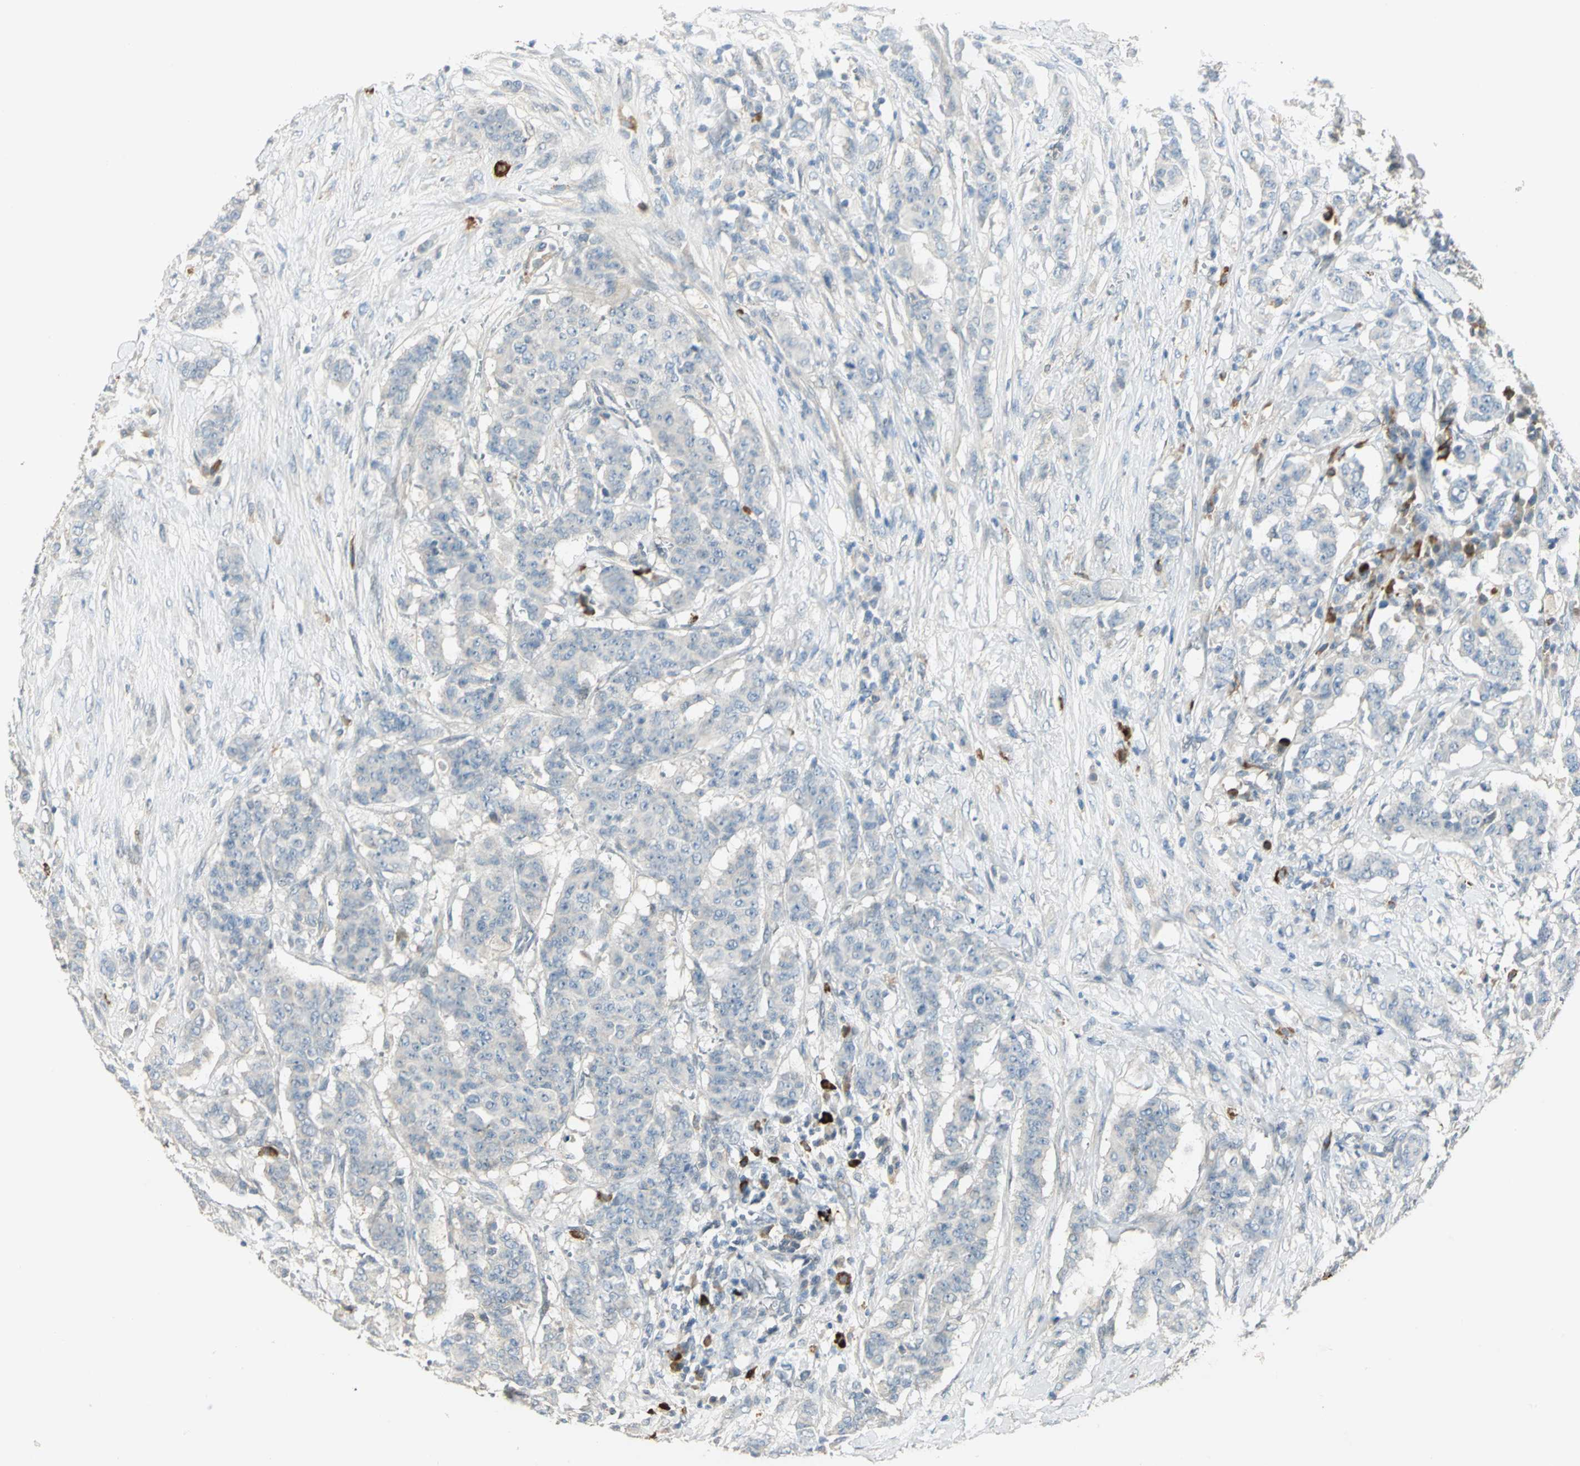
{"staining": {"intensity": "negative", "quantity": "none", "location": "none"}, "tissue": "breast cancer", "cell_type": "Tumor cells", "image_type": "cancer", "snomed": [{"axis": "morphology", "description": "Duct carcinoma"}, {"axis": "topography", "description": "Breast"}], "caption": "A histopathology image of human breast cancer is negative for staining in tumor cells.", "gene": "PROC", "patient": {"sex": "female", "age": 40}}